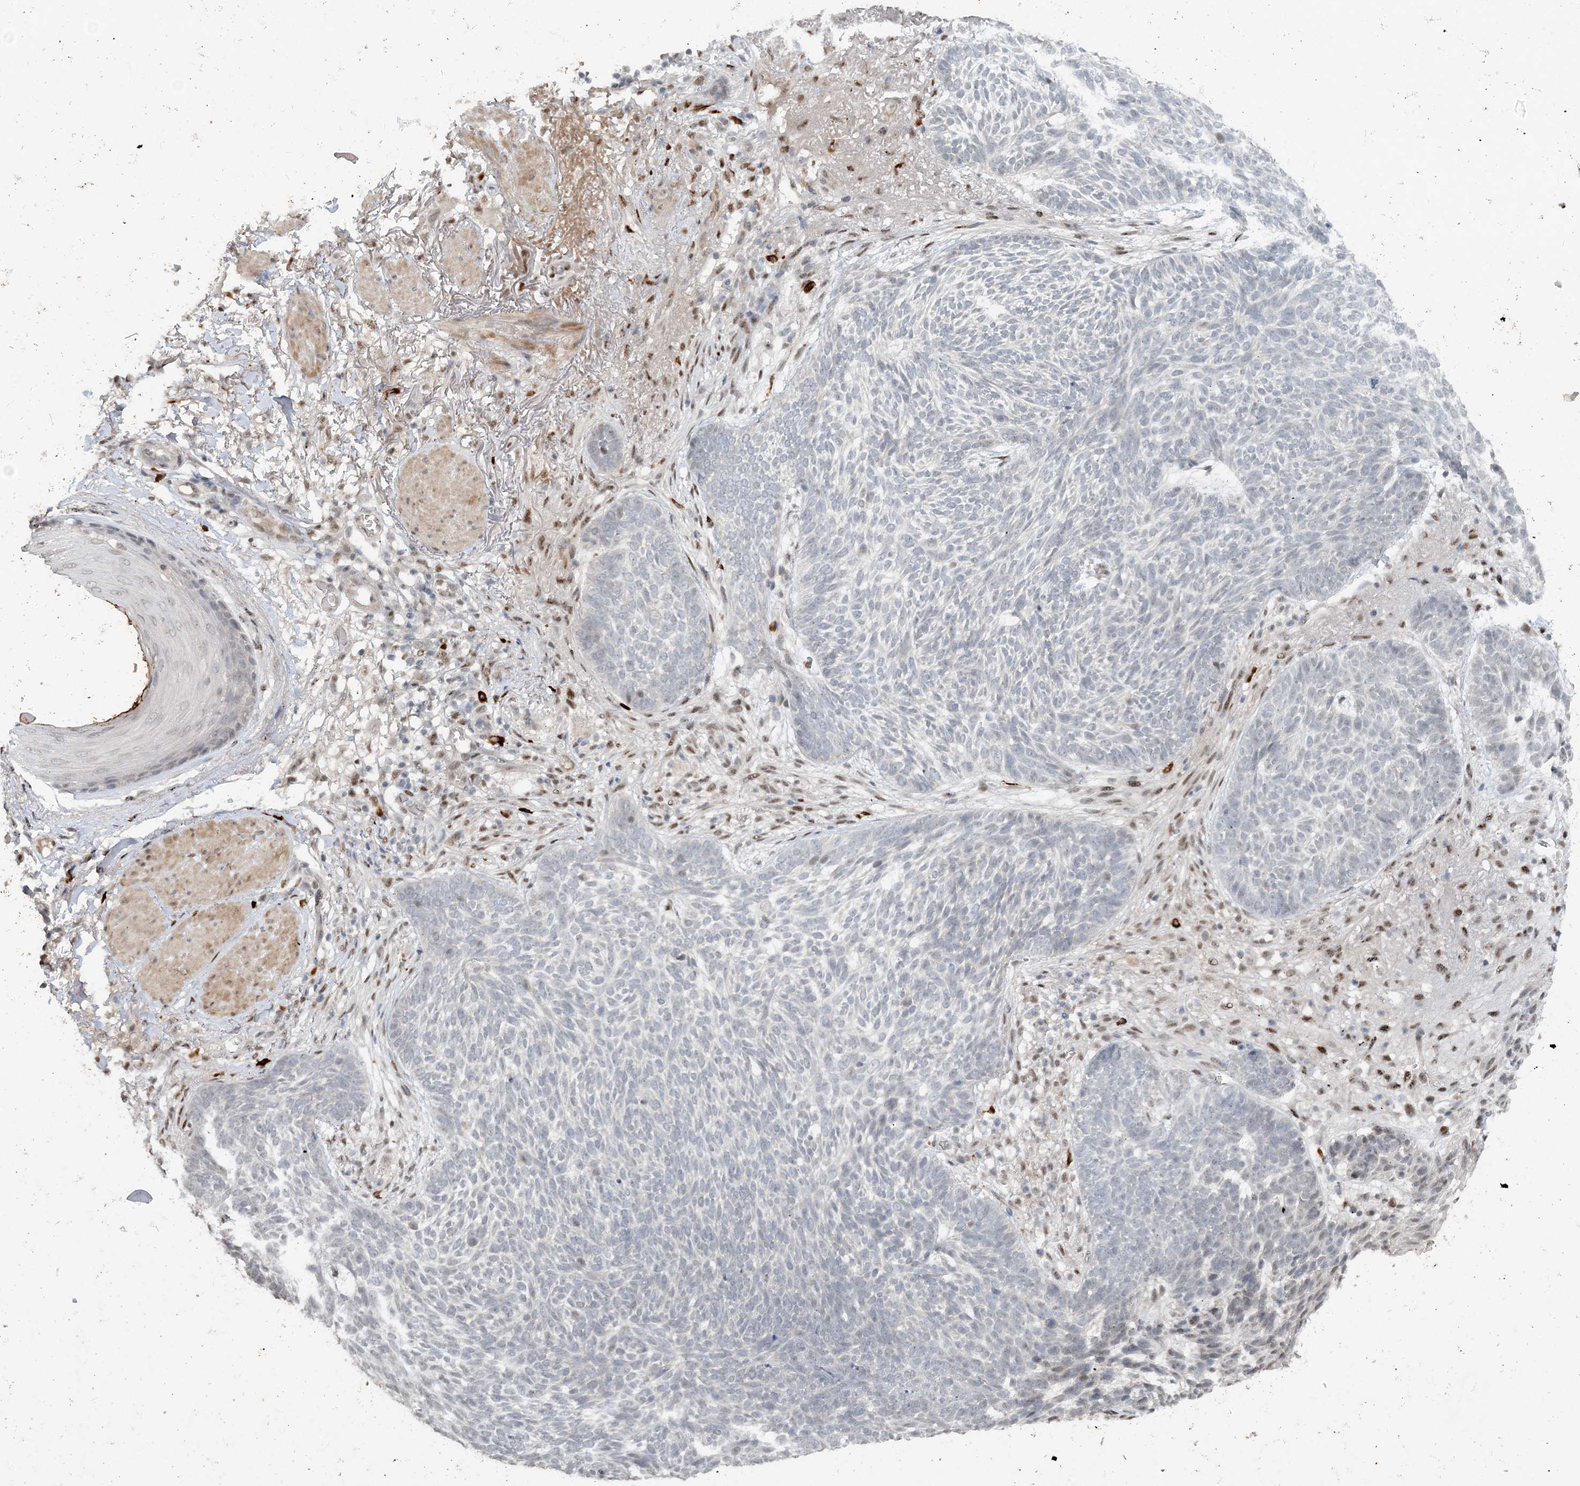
{"staining": {"intensity": "negative", "quantity": "none", "location": "none"}, "tissue": "skin cancer", "cell_type": "Tumor cells", "image_type": "cancer", "snomed": [{"axis": "morphology", "description": "Normal tissue, NOS"}, {"axis": "morphology", "description": "Basal cell carcinoma"}, {"axis": "topography", "description": "Skin"}], "caption": "Immunohistochemistry (IHC) of skin cancer reveals no staining in tumor cells.", "gene": "GIN1", "patient": {"sex": "male", "age": 64}}